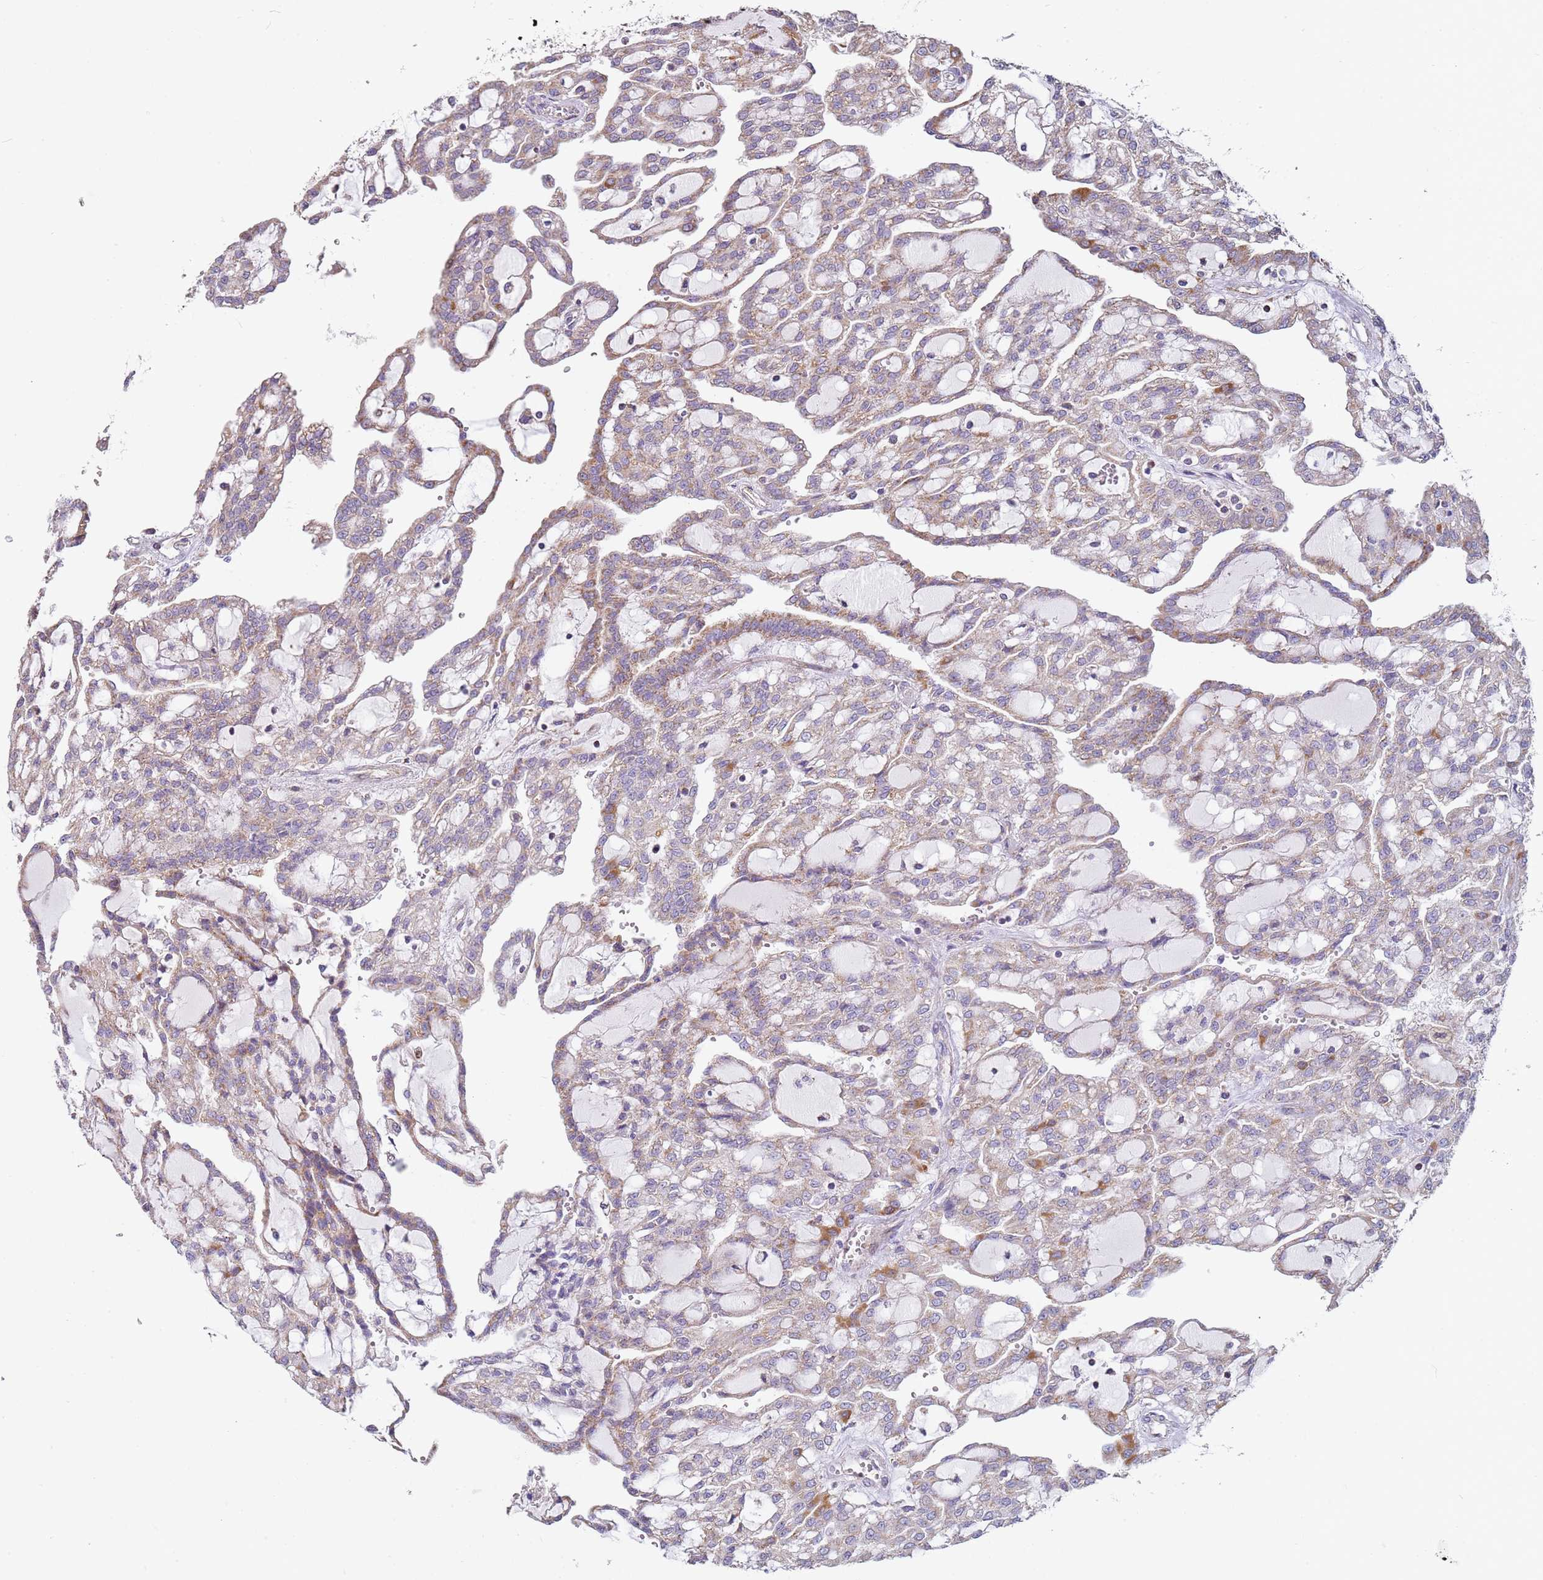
{"staining": {"intensity": "weak", "quantity": ">75%", "location": "cytoplasmic/membranous"}, "tissue": "renal cancer", "cell_type": "Tumor cells", "image_type": "cancer", "snomed": [{"axis": "morphology", "description": "Adenocarcinoma, NOS"}, {"axis": "topography", "description": "Kidney"}], "caption": "Approximately >75% of tumor cells in adenocarcinoma (renal) exhibit weak cytoplasmic/membranous protein expression as visualized by brown immunohistochemical staining.", "gene": "ALS2", "patient": {"sex": "male", "age": 63}}